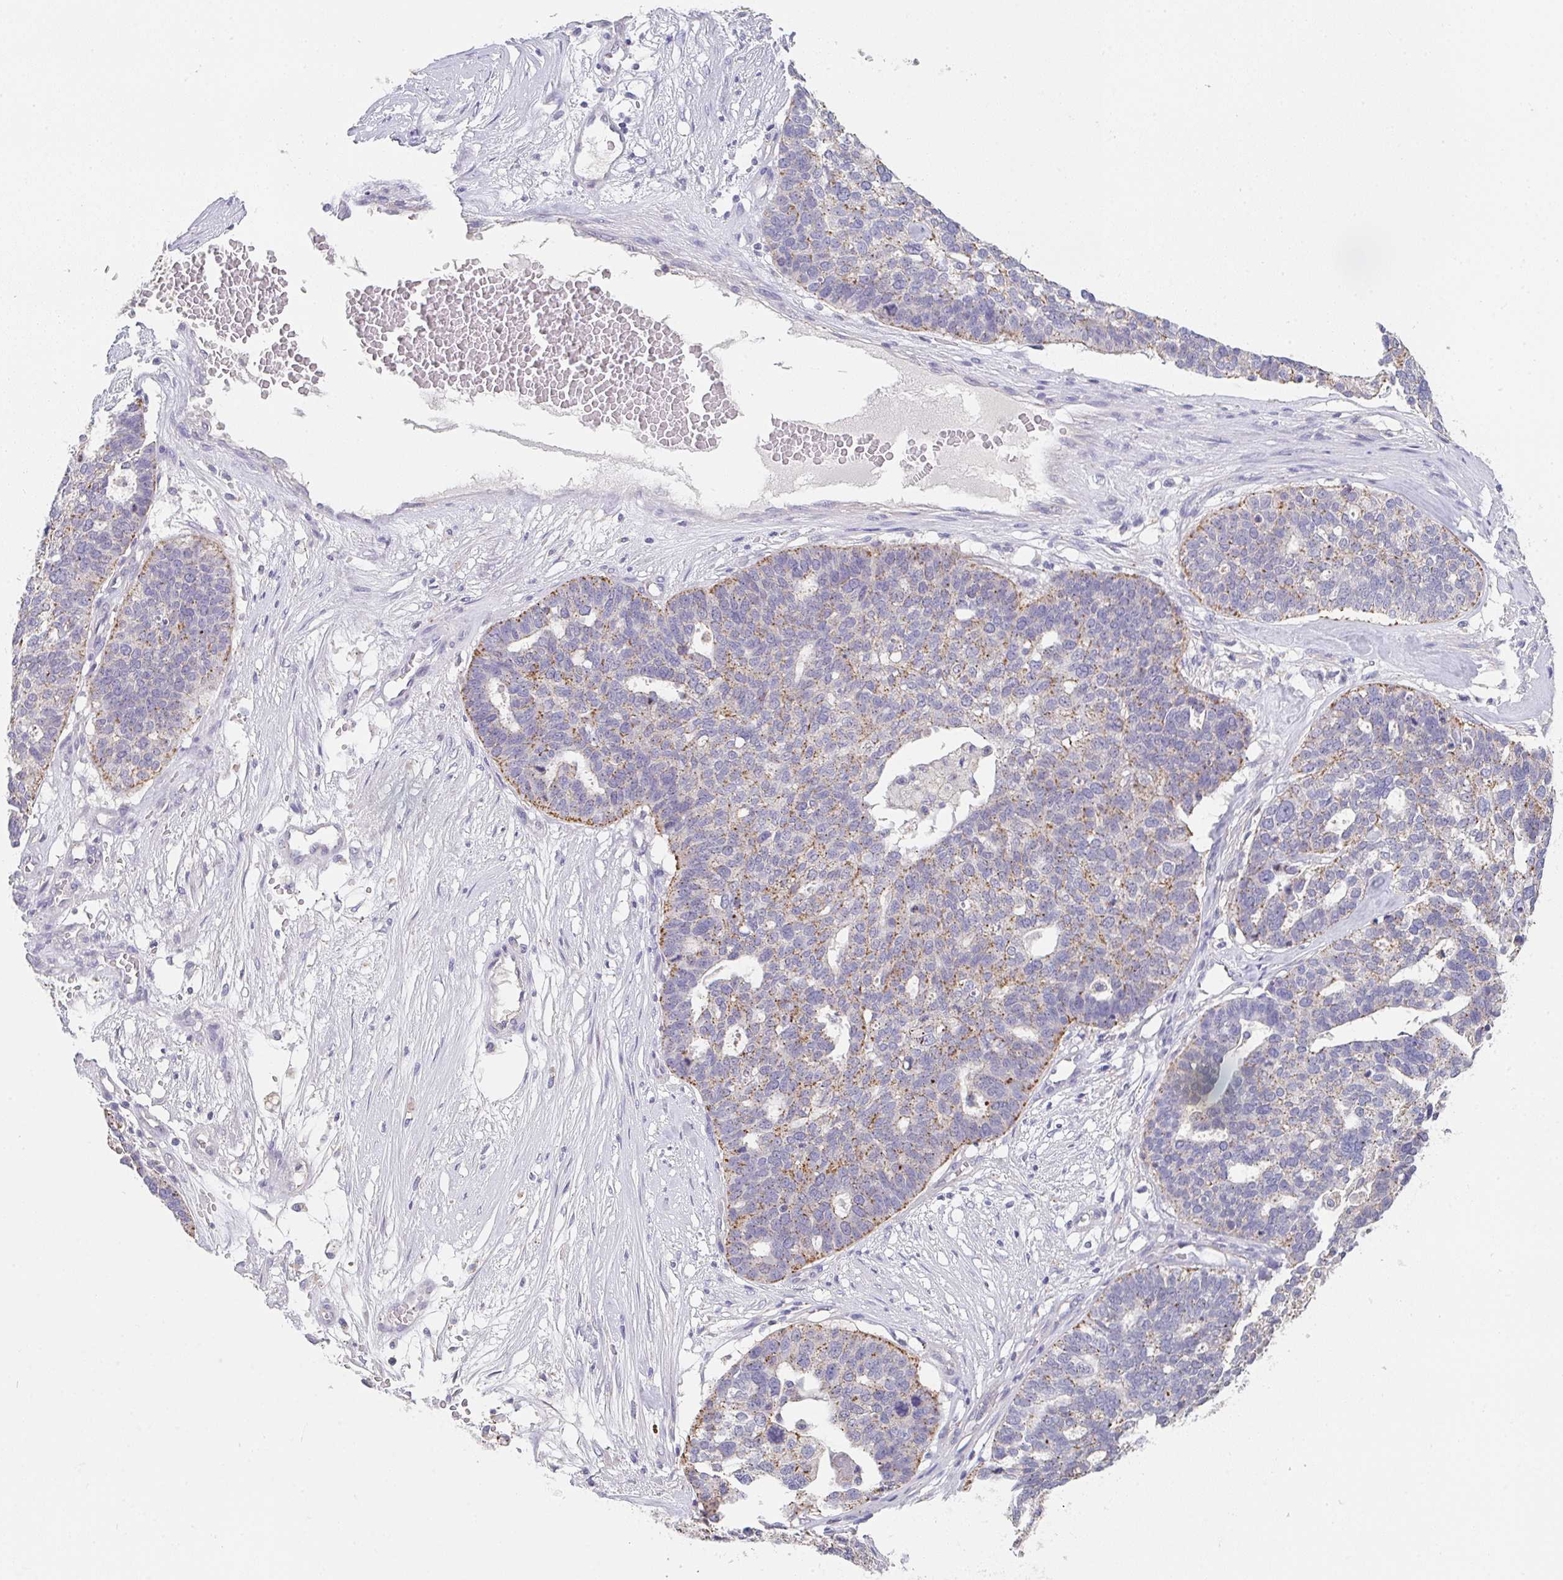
{"staining": {"intensity": "moderate", "quantity": "<25%", "location": "cytoplasmic/membranous"}, "tissue": "ovarian cancer", "cell_type": "Tumor cells", "image_type": "cancer", "snomed": [{"axis": "morphology", "description": "Cystadenocarcinoma, serous, NOS"}, {"axis": "topography", "description": "Ovary"}], "caption": "Ovarian cancer stained with IHC exhibits moderate cytoplasmic/membranous positivity in about <25% of tumor cells. The staining was performed using DAB, with brown indicating positive protein expression. Nuclei are stained blue with hematoxylin.", "gene": "CHMP5", "patient": {"sex": "female", "age": 59}}